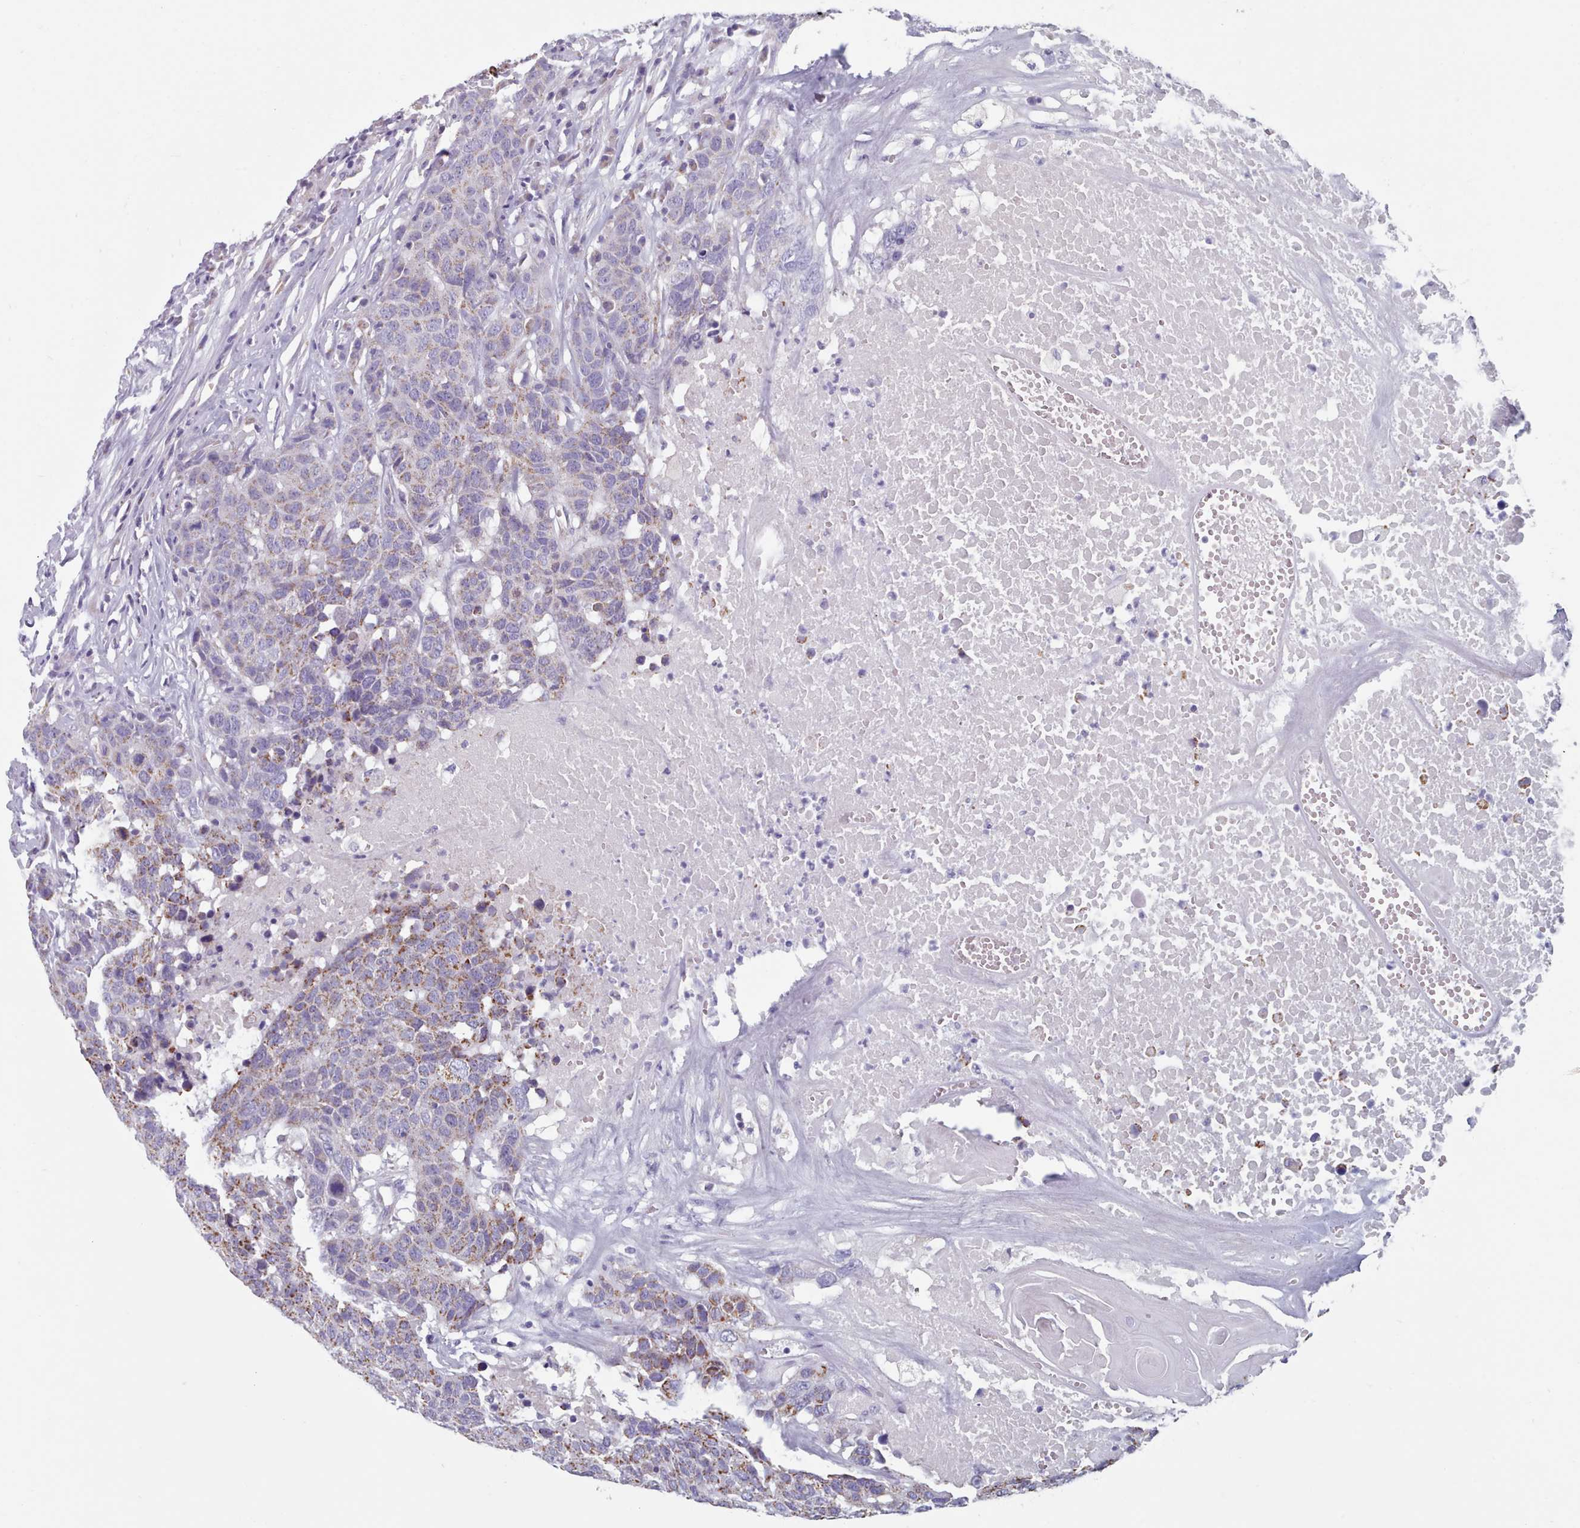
{"staining": {"intensity": "moderate", "quantity": "<25%", "location": "cytoplasmic/membranous"}, "tissue": "head and neck cancer", "cell_type": "Tumor cells", "image_type": "cancer", "snomed": [{"axis": "morphology", "description": "Squamous cell carcinoma, NOS"}, {"axis": "topography", "description": "Head-Neck"}], "caption": "Squamous cell carcinoma (head and neck) stained for a protein demonstrates moderate cytoplasmic/membranous positivity in tumor cells.", "gene": "HAO1", "patient": {"sex": "male", "age": 66}}